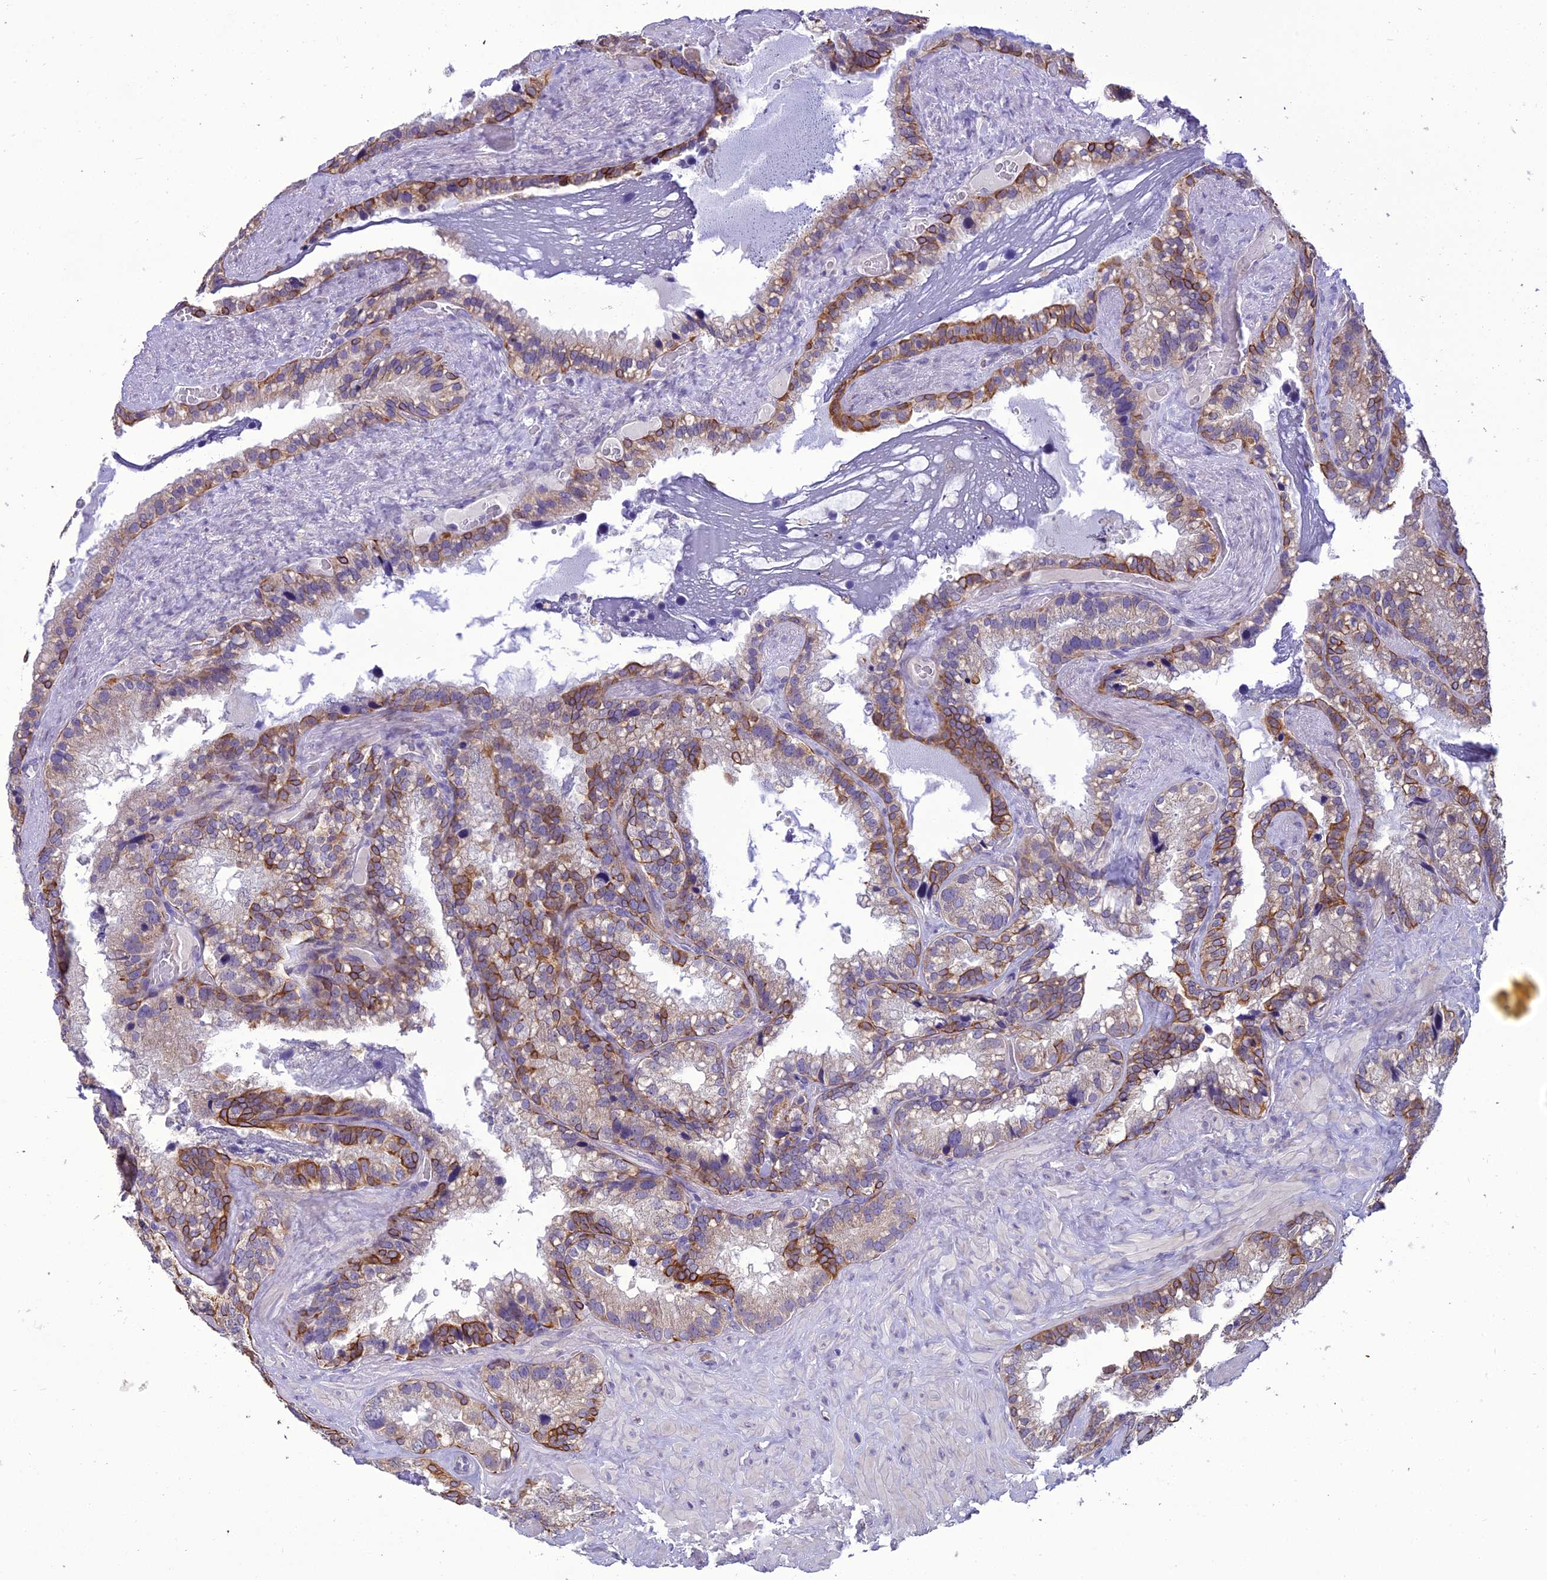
{"staining": {"intensity": "moderate", "quantity": "25%-75%", "location": "cytoplasmic/membranous"}, "tissue": "seminal vesicle", "cell_type": "Glandular cells", "image_type": "normal", "snomed": [{"axis": "morphology", "description": "Normal tissue, NOS"}, {"axis": "topography", "description": "Prostate"}, {"axis": "topography", "description": "Seminal veicle"}], "caption": "Immunohistochemistry (IHC) (DAB (3,3'-diaminobenzidine)) staining of benign seminal vesicle exhibits moderate cytoplasmic/membranous protein expression in about 25%-75% of glandular cells.", "gene": "SCRT1", "patient": {"sex": "male", "age": 68}}